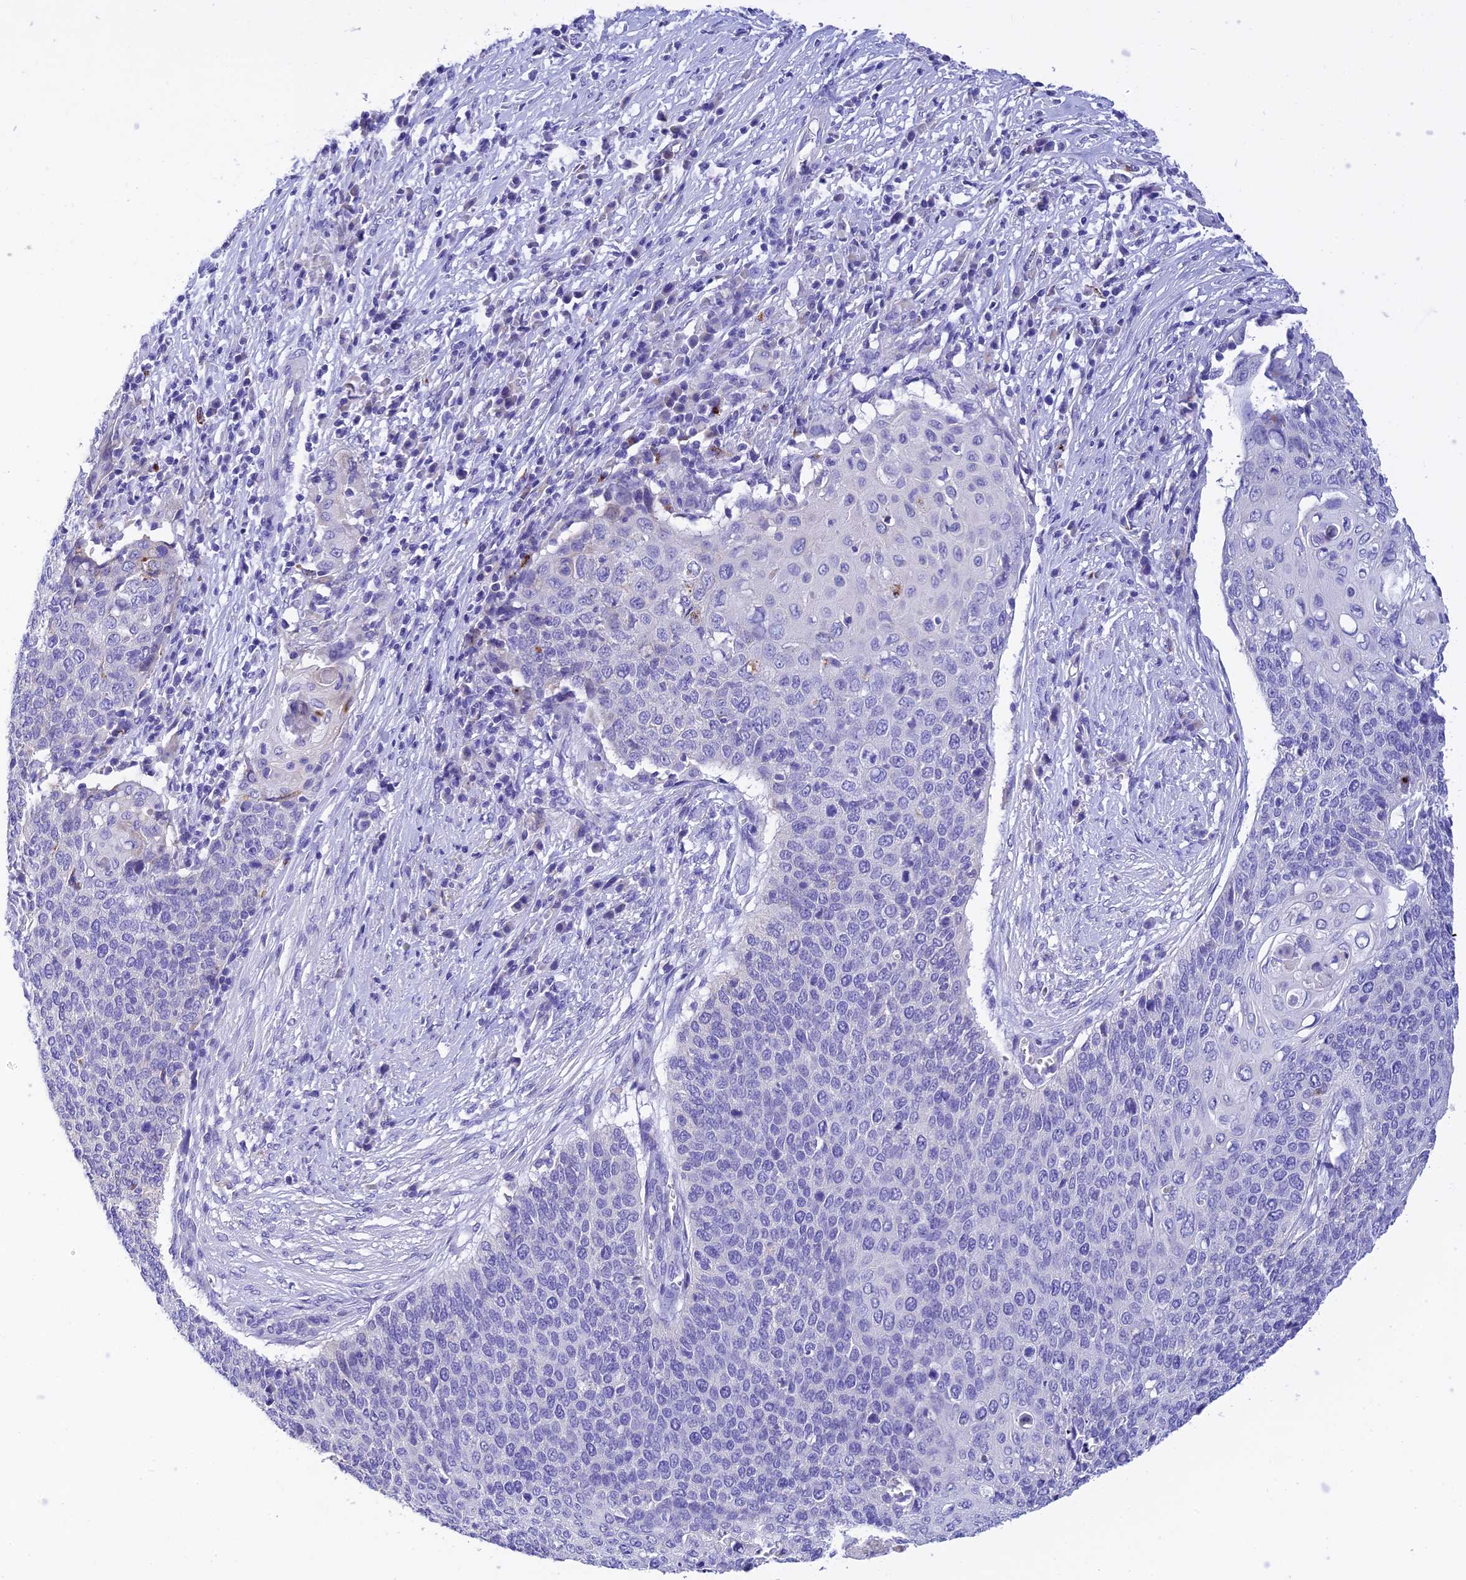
{"staining": {"intensity": "negative", "quantity": "none", "location": "none"}, "tissue": "cervical cancer", "cell_type": "Tumor cells", "image_type": "cancer", "snomed": [{"axis": "morphology", "description": "Squamous cell carcinoma, NOS"}, {"axis": "topography", "description": "Cervix"}], "caption": "This is a photomicrograph of IHC staining of cervical squamous cell carcinoma, which shows no positivity in tumor cells.", "gene": "MS4A5", "patient": {"sex": "female", "age": 39}}